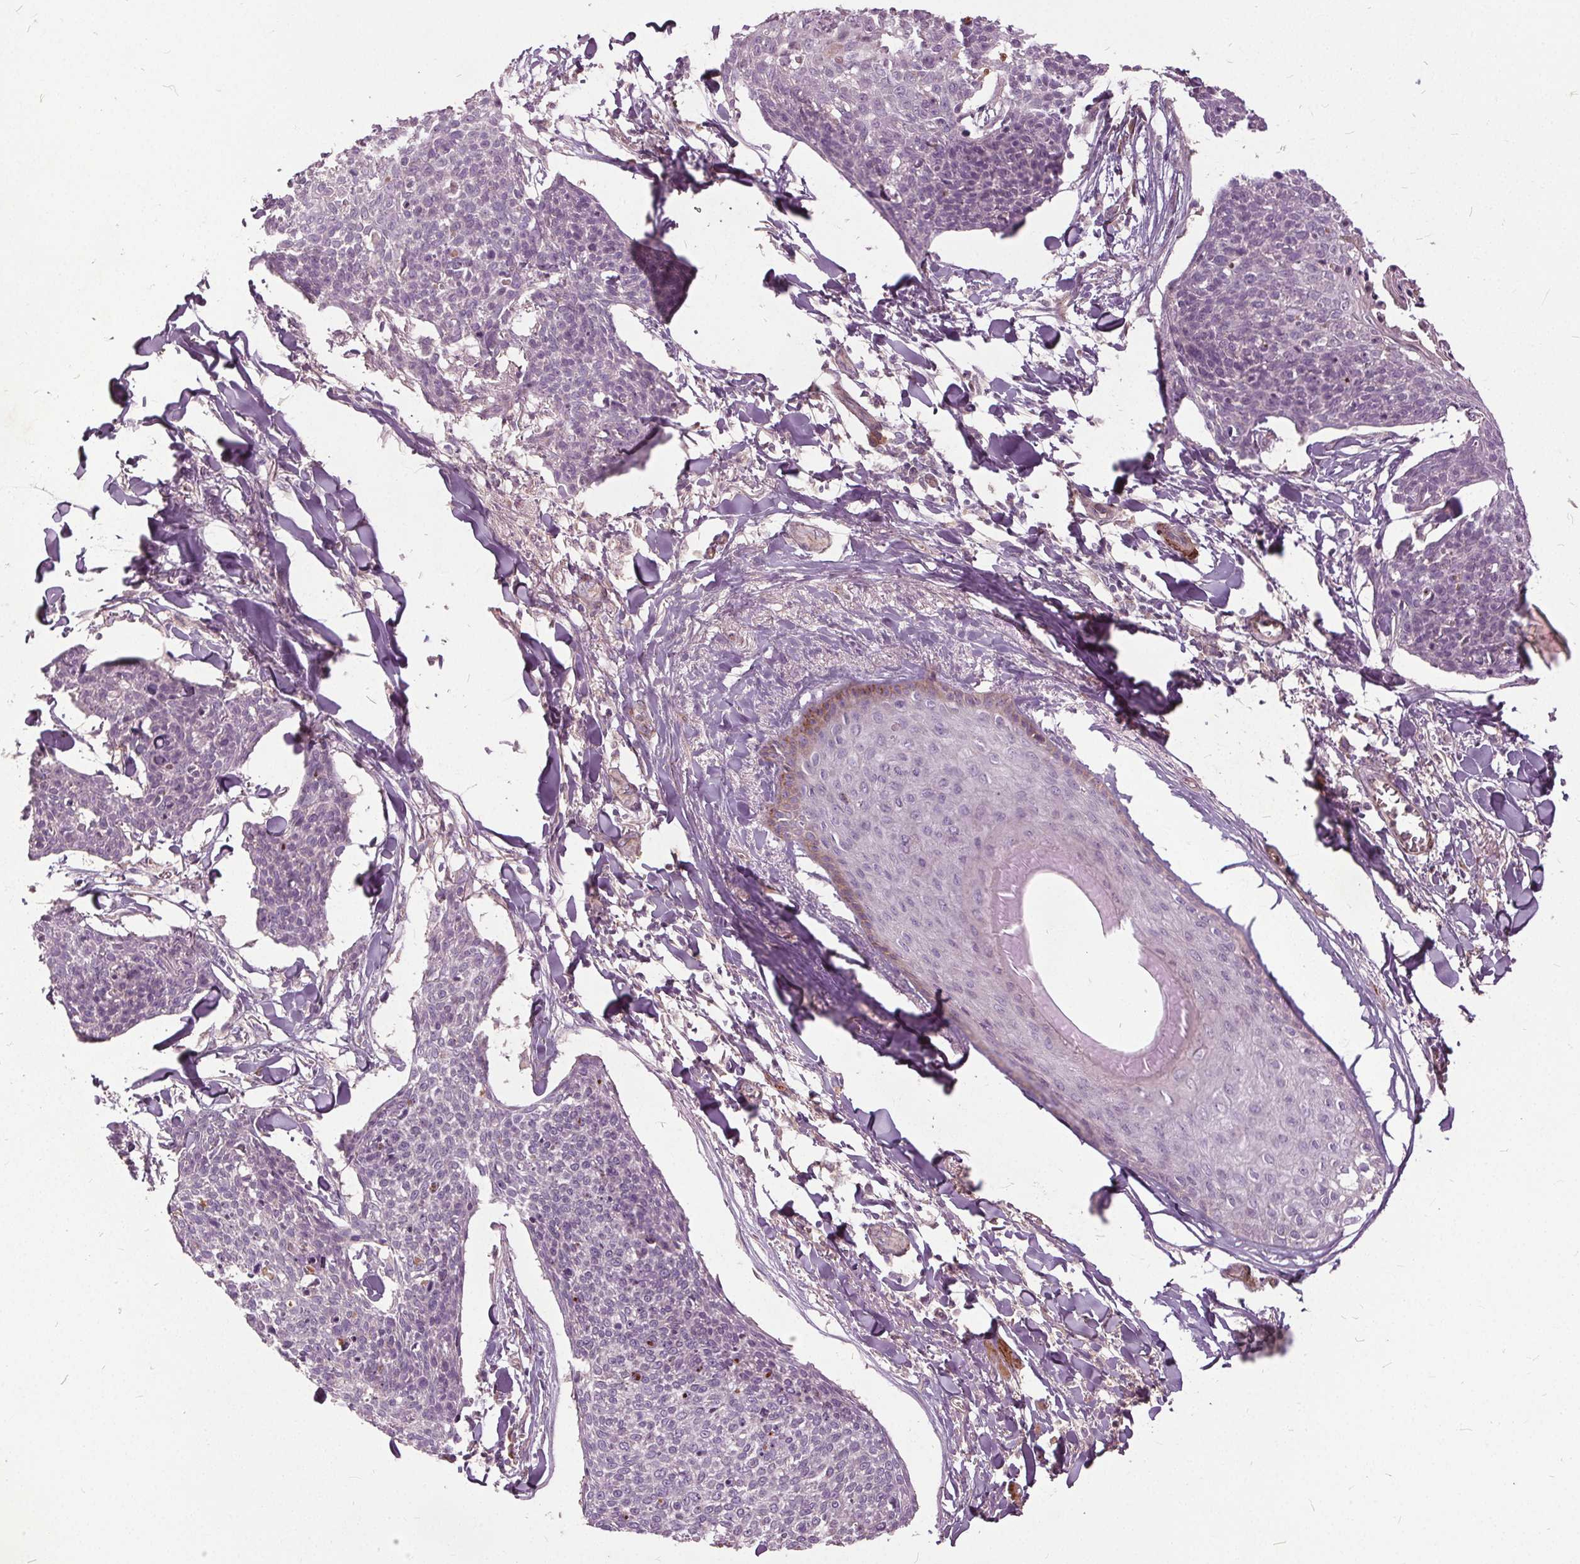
{"staining": {"intensity": "negative", "quantity": "none", "location": "none"}, "tissue": "skin cancer", "cell_type": "Tumor cells", "image_type": "cancer", "snomed": [{"axis": "morphology", "description": "Squamous cell carcinoma, NOS"}, {"axis": "topography", "description": "Skin"}, {"axis": "topography", "description": "Vulva"}], "caption": "Immunohistochemical staining of human skin cancer (squamous cell carcinoma) shows no significant positivity in tumor cells. The staining was performed using DAB to visualize the protein expression in brown, while the nuclei were stained in blue with hematoxylin (Magnification: 20x).", "gene": "PDGFD", "patient": {"sex": "female", "age": 75}}